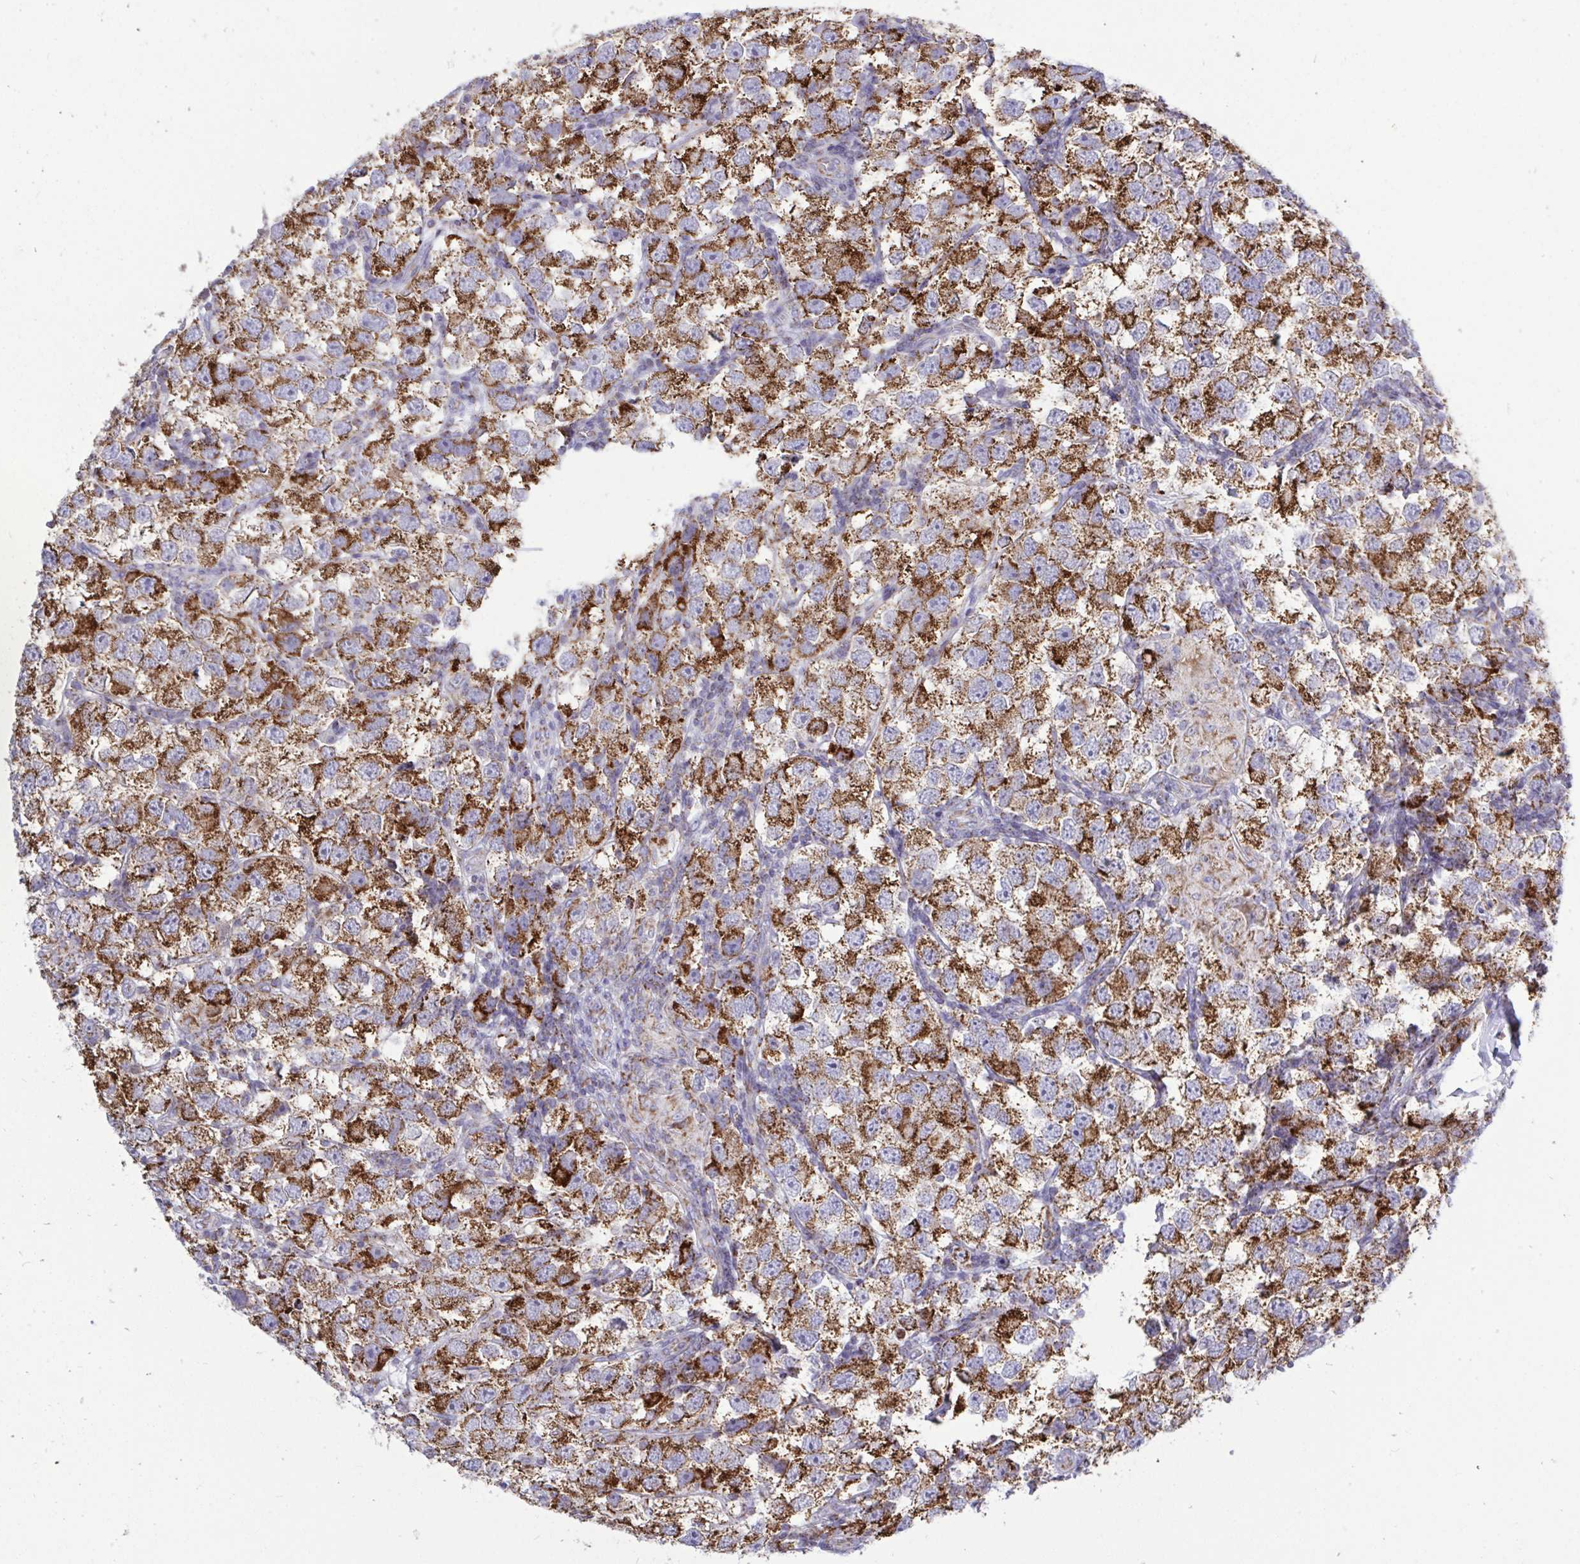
{"staining": {"intensity": "strong", "quantity": ">75%", "location": "cytoplasmic/membranous"}, "tissue": "testis cancer", "cell_type": "Tumor cells", "image_type": "cancer", "snomed": [{"axis": "morphology", "description": "Seminoma, NOS"}, {"axis": "topography", "description": "Testis"}], "caption": "Tumor cells reveal high levels of strong cytoplasmic/membranous positivity in approximately >75% of cells in seminoma (testis).", "gene": "HSPE1", "patient": {"sex": "male", "age": 26}}